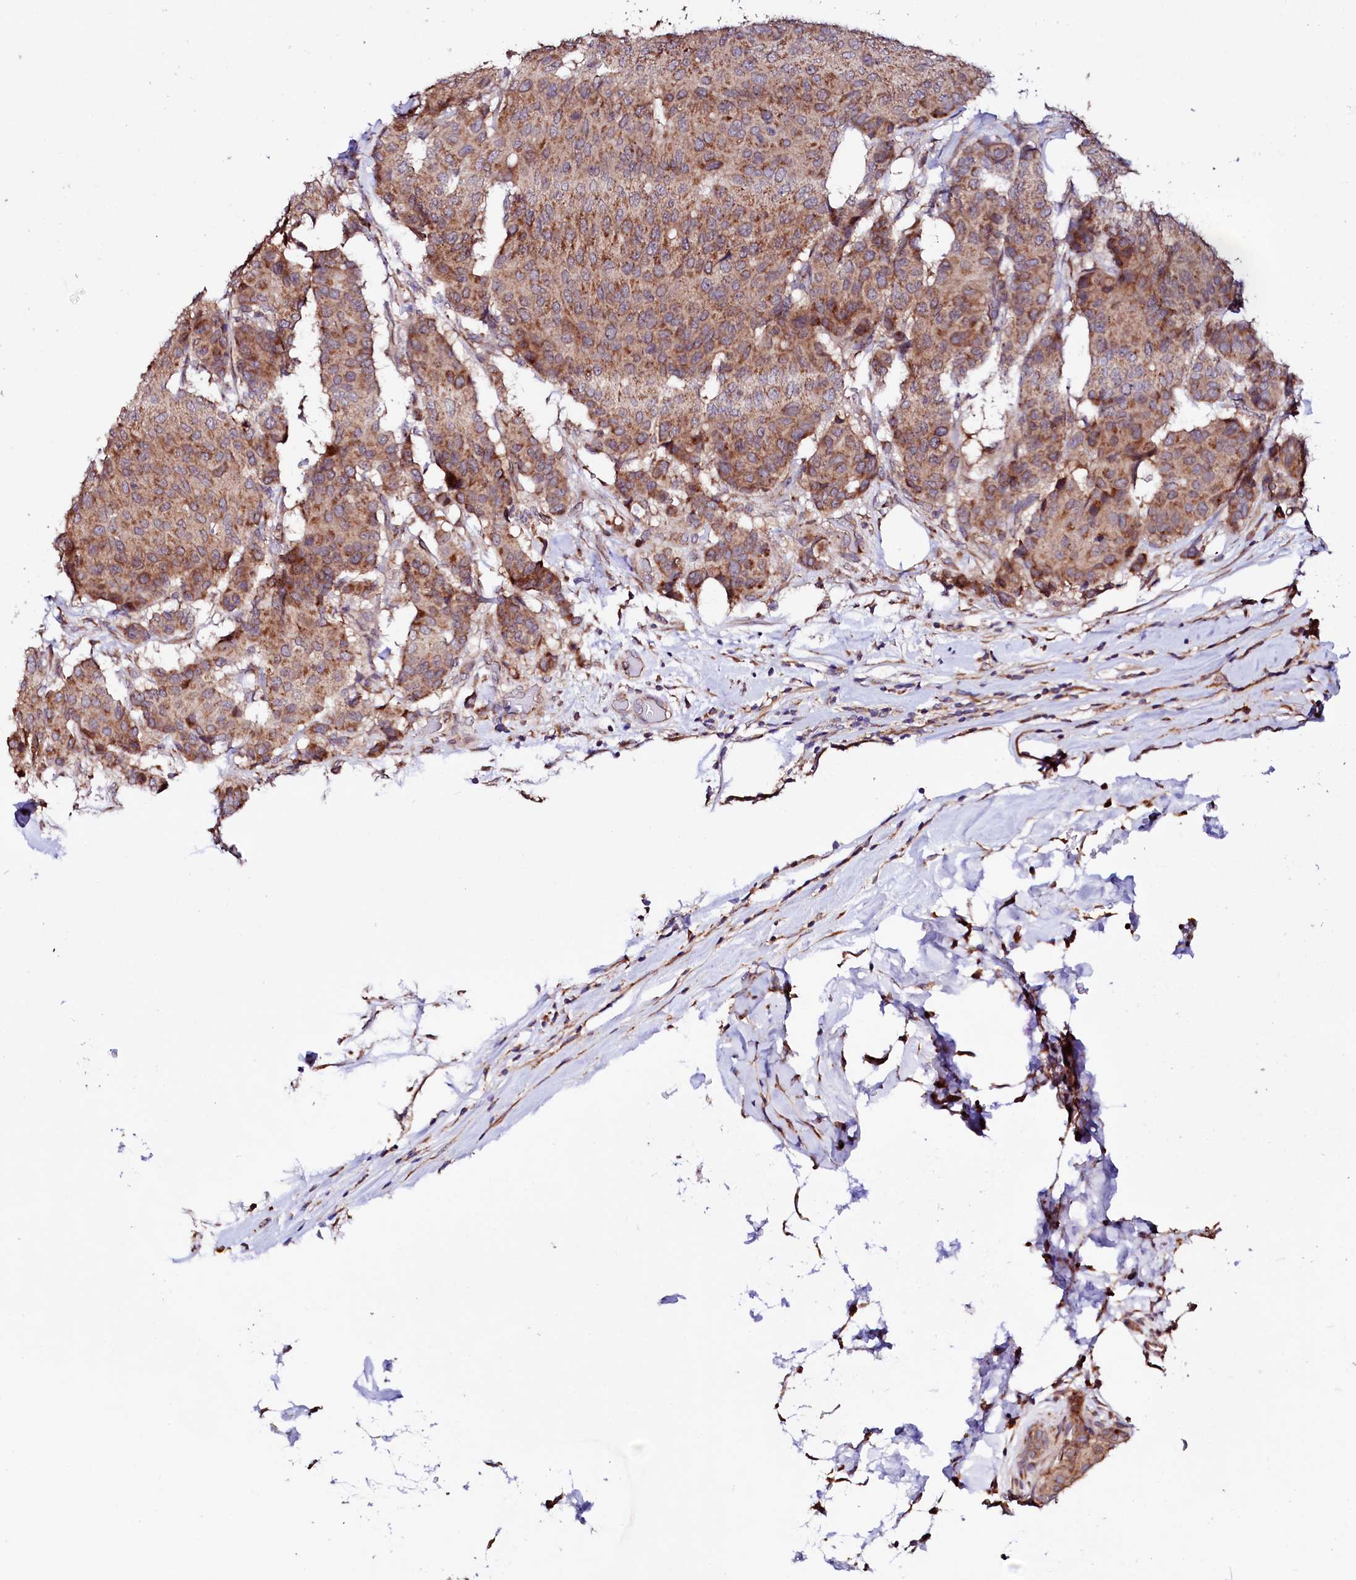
{"staining": {"intensity": "moderate", "quantity": ">75%", "location": "cytoplasmic/membranous"}, "tissue": "breast cancer", "cell_type": "Tumor cells", "image_type": "cancer", "snomed": [{"axis": "morphology", "description": "Duct carcinoma"}, {"axis": "topography", "description": "Breast"}], "caption": "Immunohistochemistry staining of infiltrating ductal carcinoma (breast), which reveals medium levels of moderate cytoplasmic/membranous expression in approximately >75% of tumor cells indicating moderate cytoplasmic/membranous protein positivity. The staining was performed using DAB (brown) for protein detection and nuclei were counterstained in hematoxylin (blue).", "gene": "UBE3C", "patient": {"sex": "female", "age": 75}}